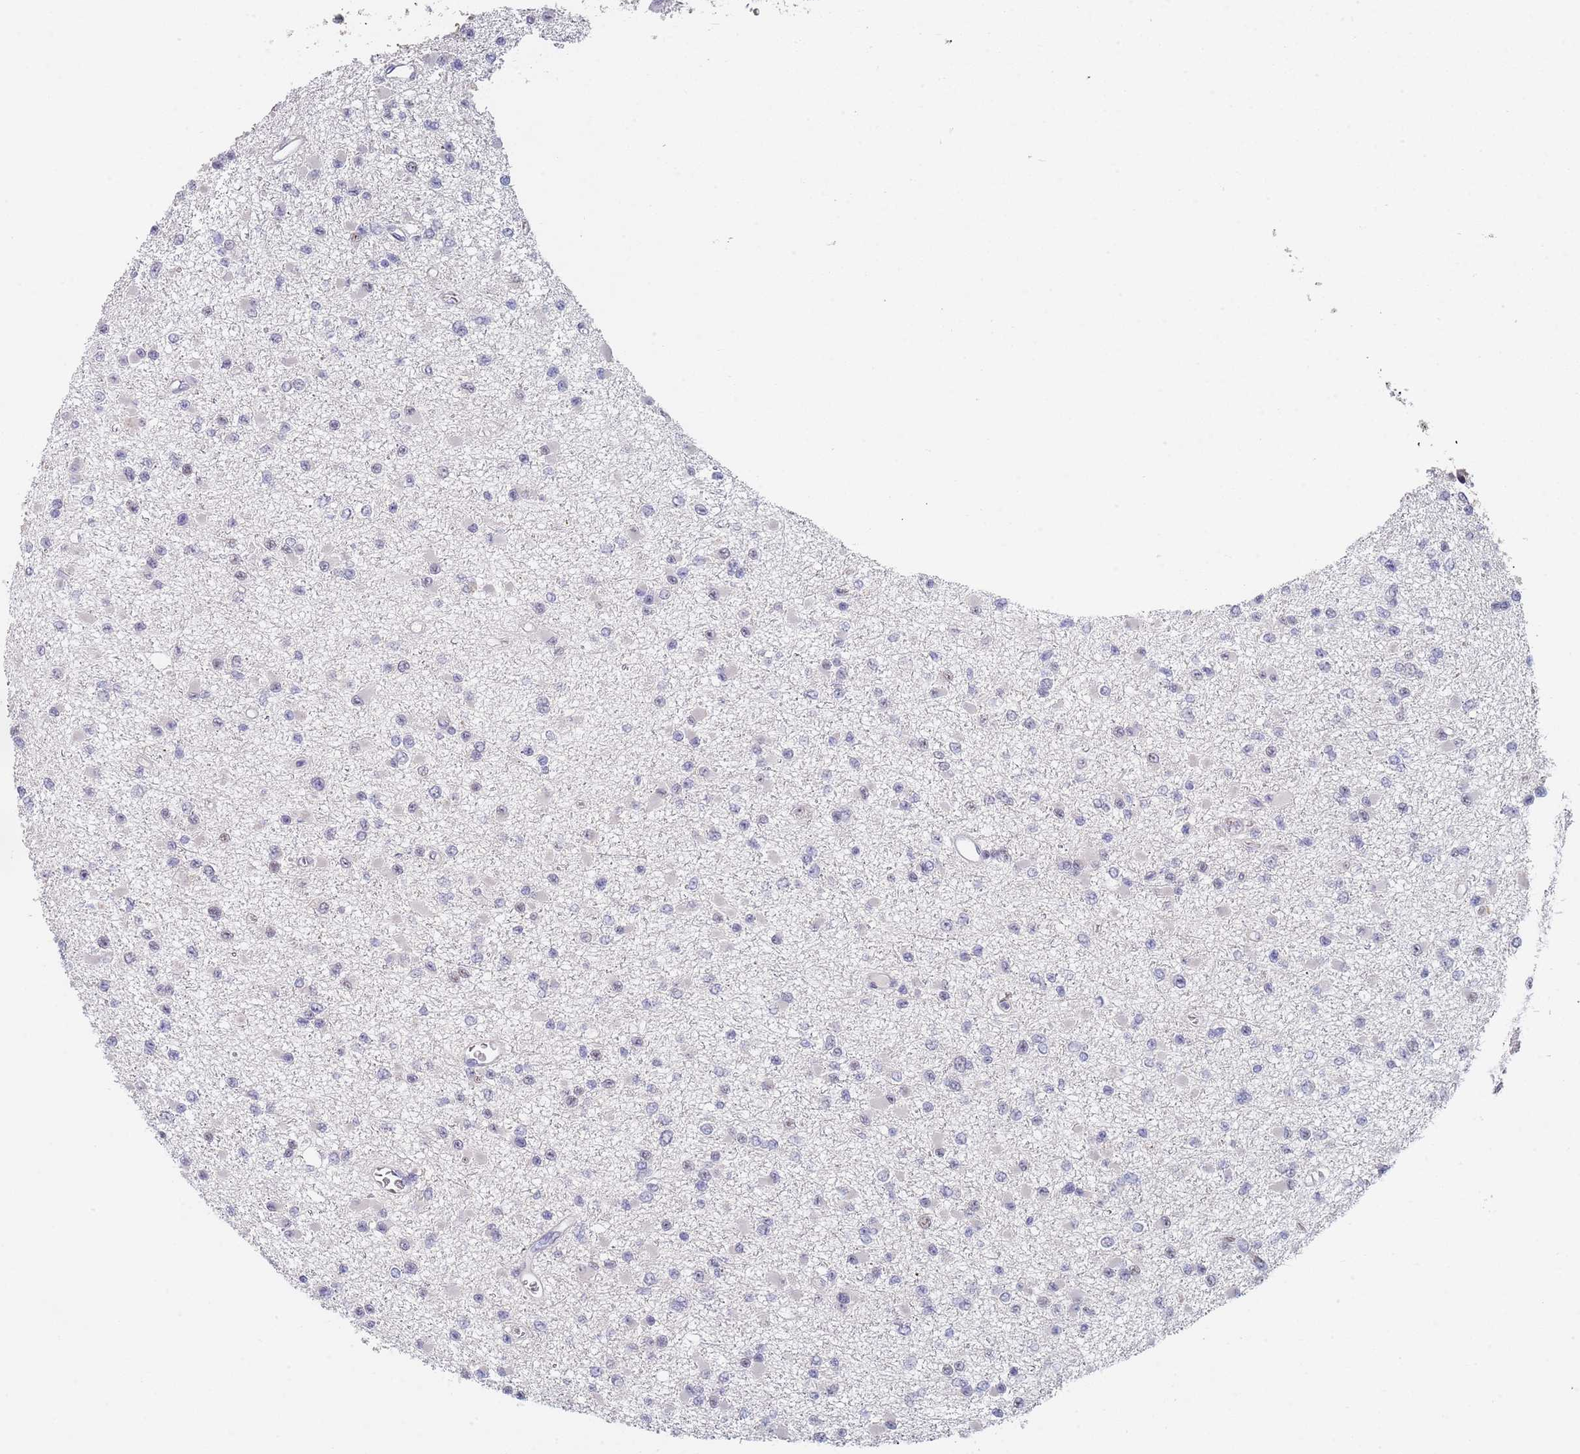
{"staining": {"intensity": "negative", "quantity": "none", "location": "none"}, "tissue": "glioma", "cell_type": "Tumor cells", "image_type": "cancer", "snomed": [{"axis": "morphology", "description": "Glioma, malignant, Low grade"}, {"axis": "topography", "description": "Brain"}], "caption": "Tumor cells show no significant protein expression in glioma.", "gene": "PLCL2", "patient": {"sex": "female", "age": 22}}